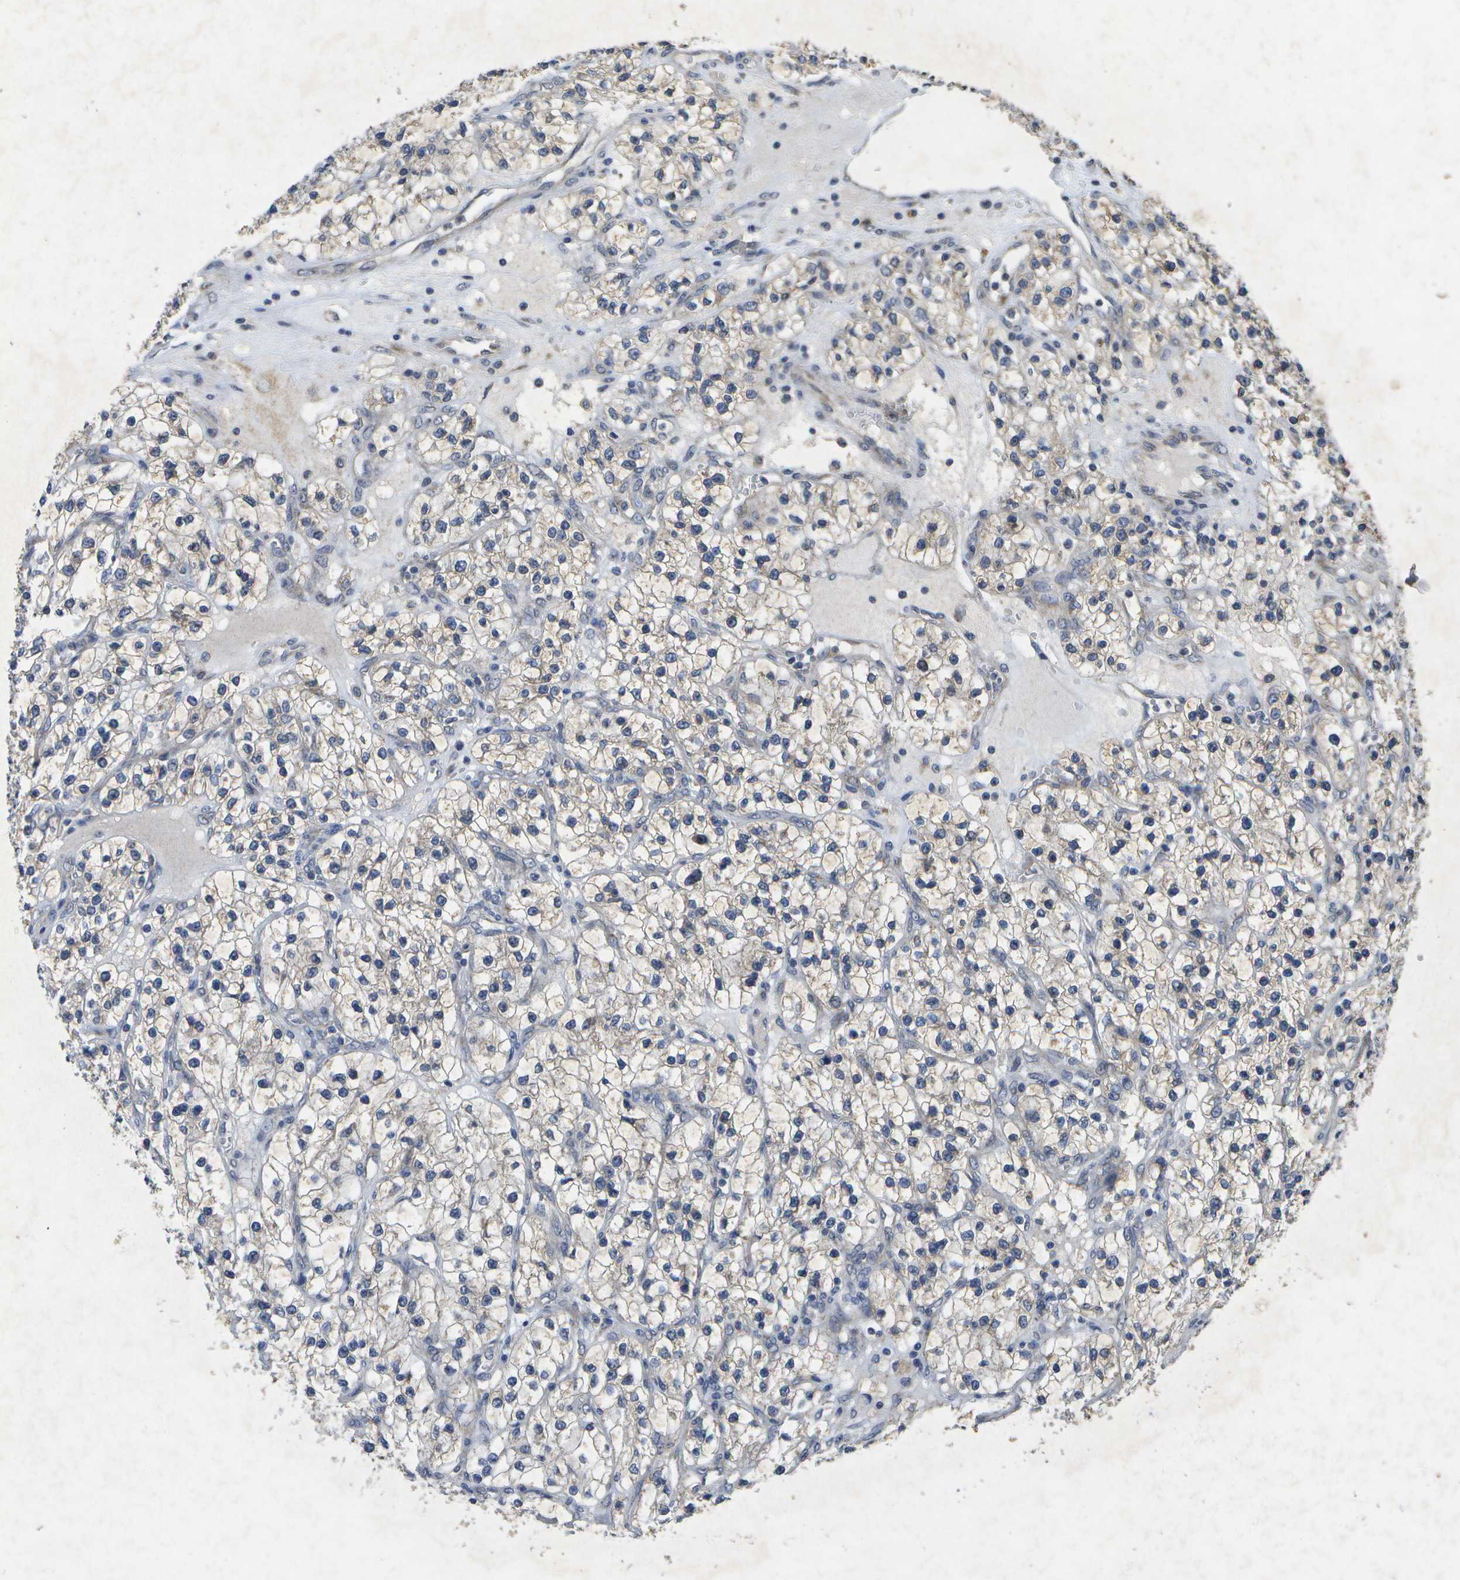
{"staining": {"intensity": "negative", "quantity": "none", "location": "none"}, "tissue": "renal cancer", "cell_type": "Tumor cells", "image_type": "cancer", "snomed": [{"axis": "morphology", "description": "Adenocarcinoma, NOS"}, {"axis": "topography", "description": "Kidney"}], "caption": "Image shows no significant protein expression in tumor cells of adenocarcinoma (renal).", "gene": "KDELR1", "patient": {"sex": "female", "age": 57}}